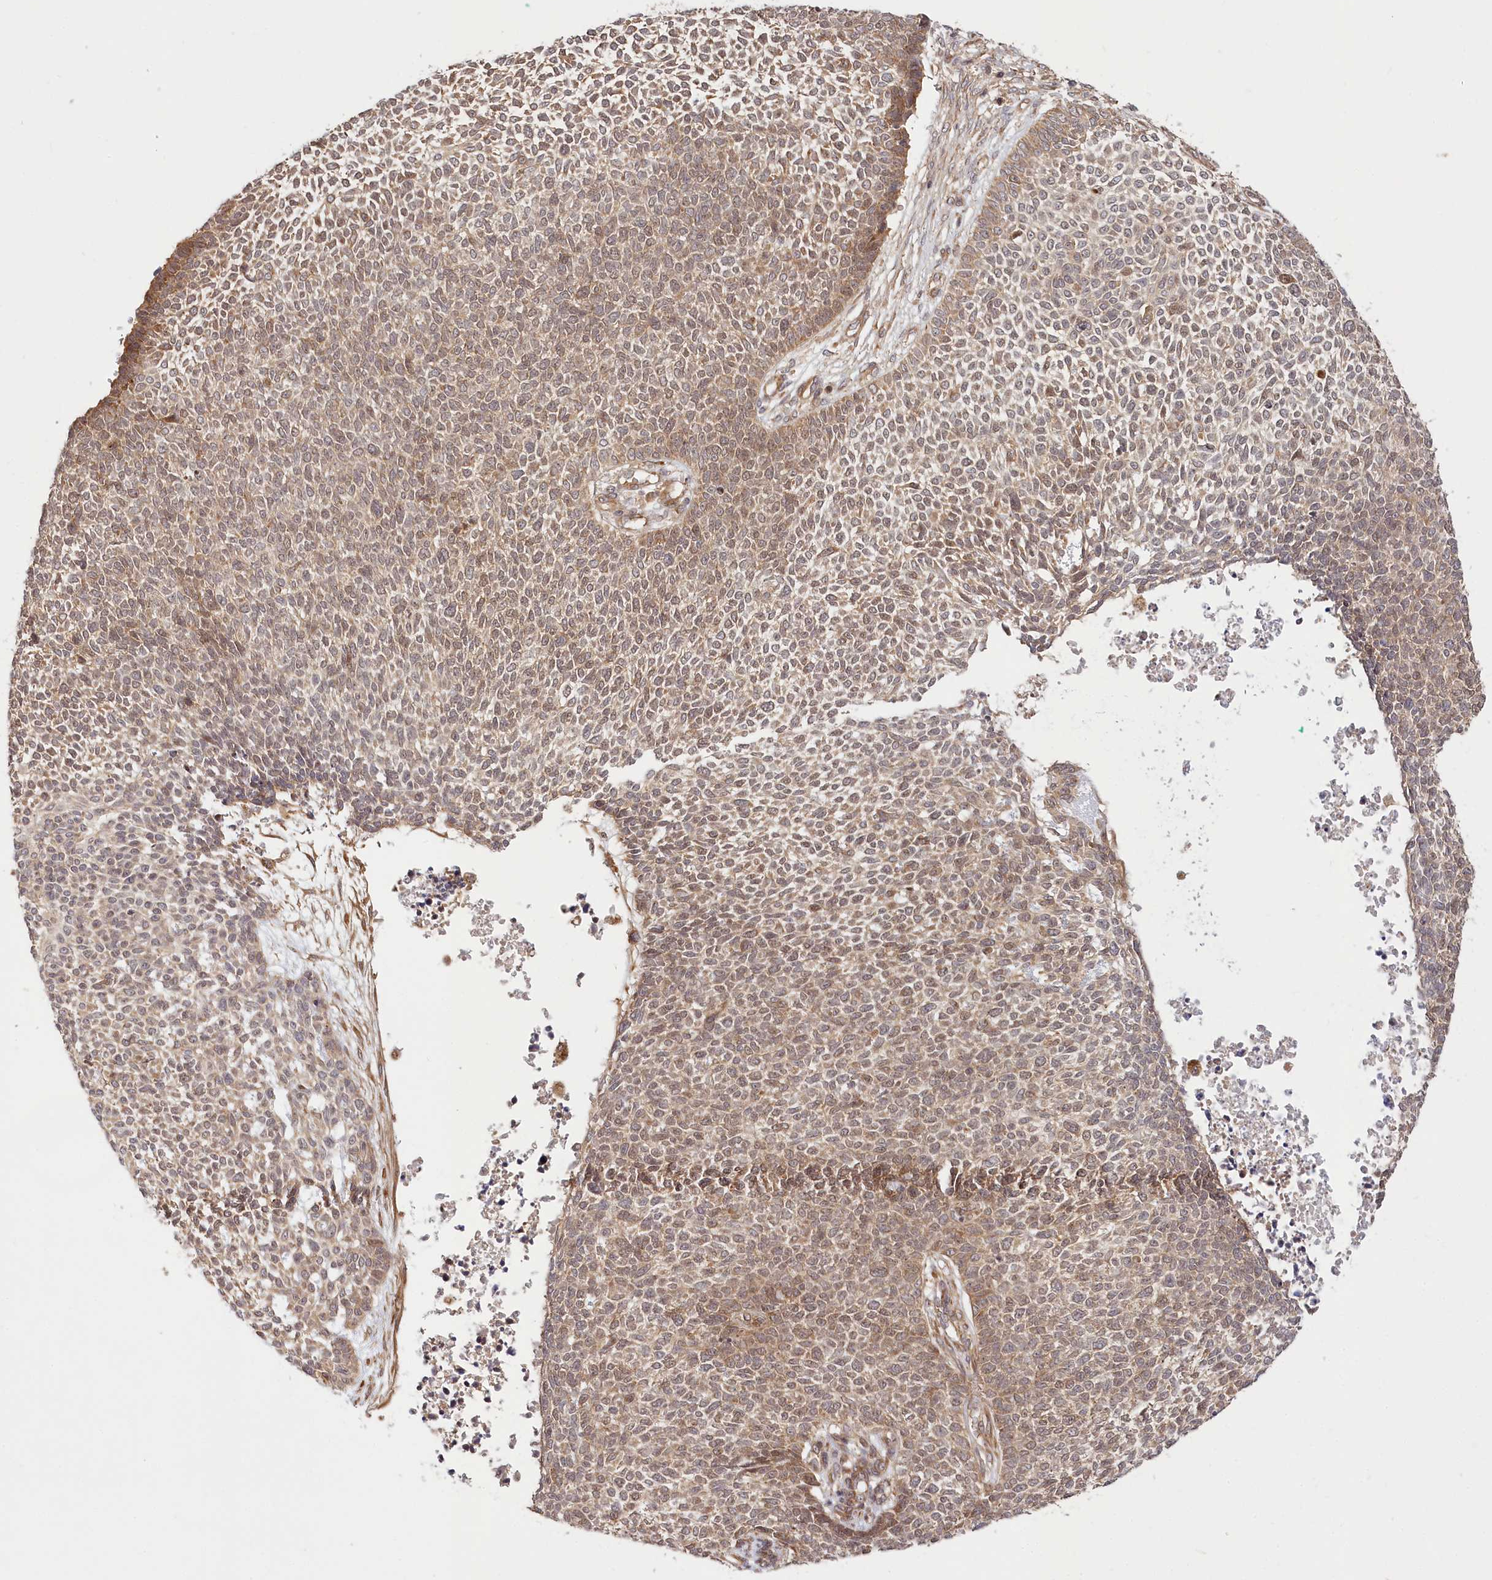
{"staining": {"intensity": "moderate", "quantity": ">75%", "location": "cytoplasmic/membranous,nuclear"}, "tissue": "skin cancer", "cell_type": "Tumor cells", "image_type": "cancer", "snomed": [{"axis": "morphology", "description": "Basal cell carcinoma"}, {"axis": "topography", "description": "Skin"}], "caption": "This histopathology image reveals immunohistochemistry (IHC) staining of skin cancer, with medium moderate cytoplasmic/membranous and nuclear staining in about >75% of tumor cells.", "gene": "CEP70", "patient": {"sex": "female", "age": 84}}